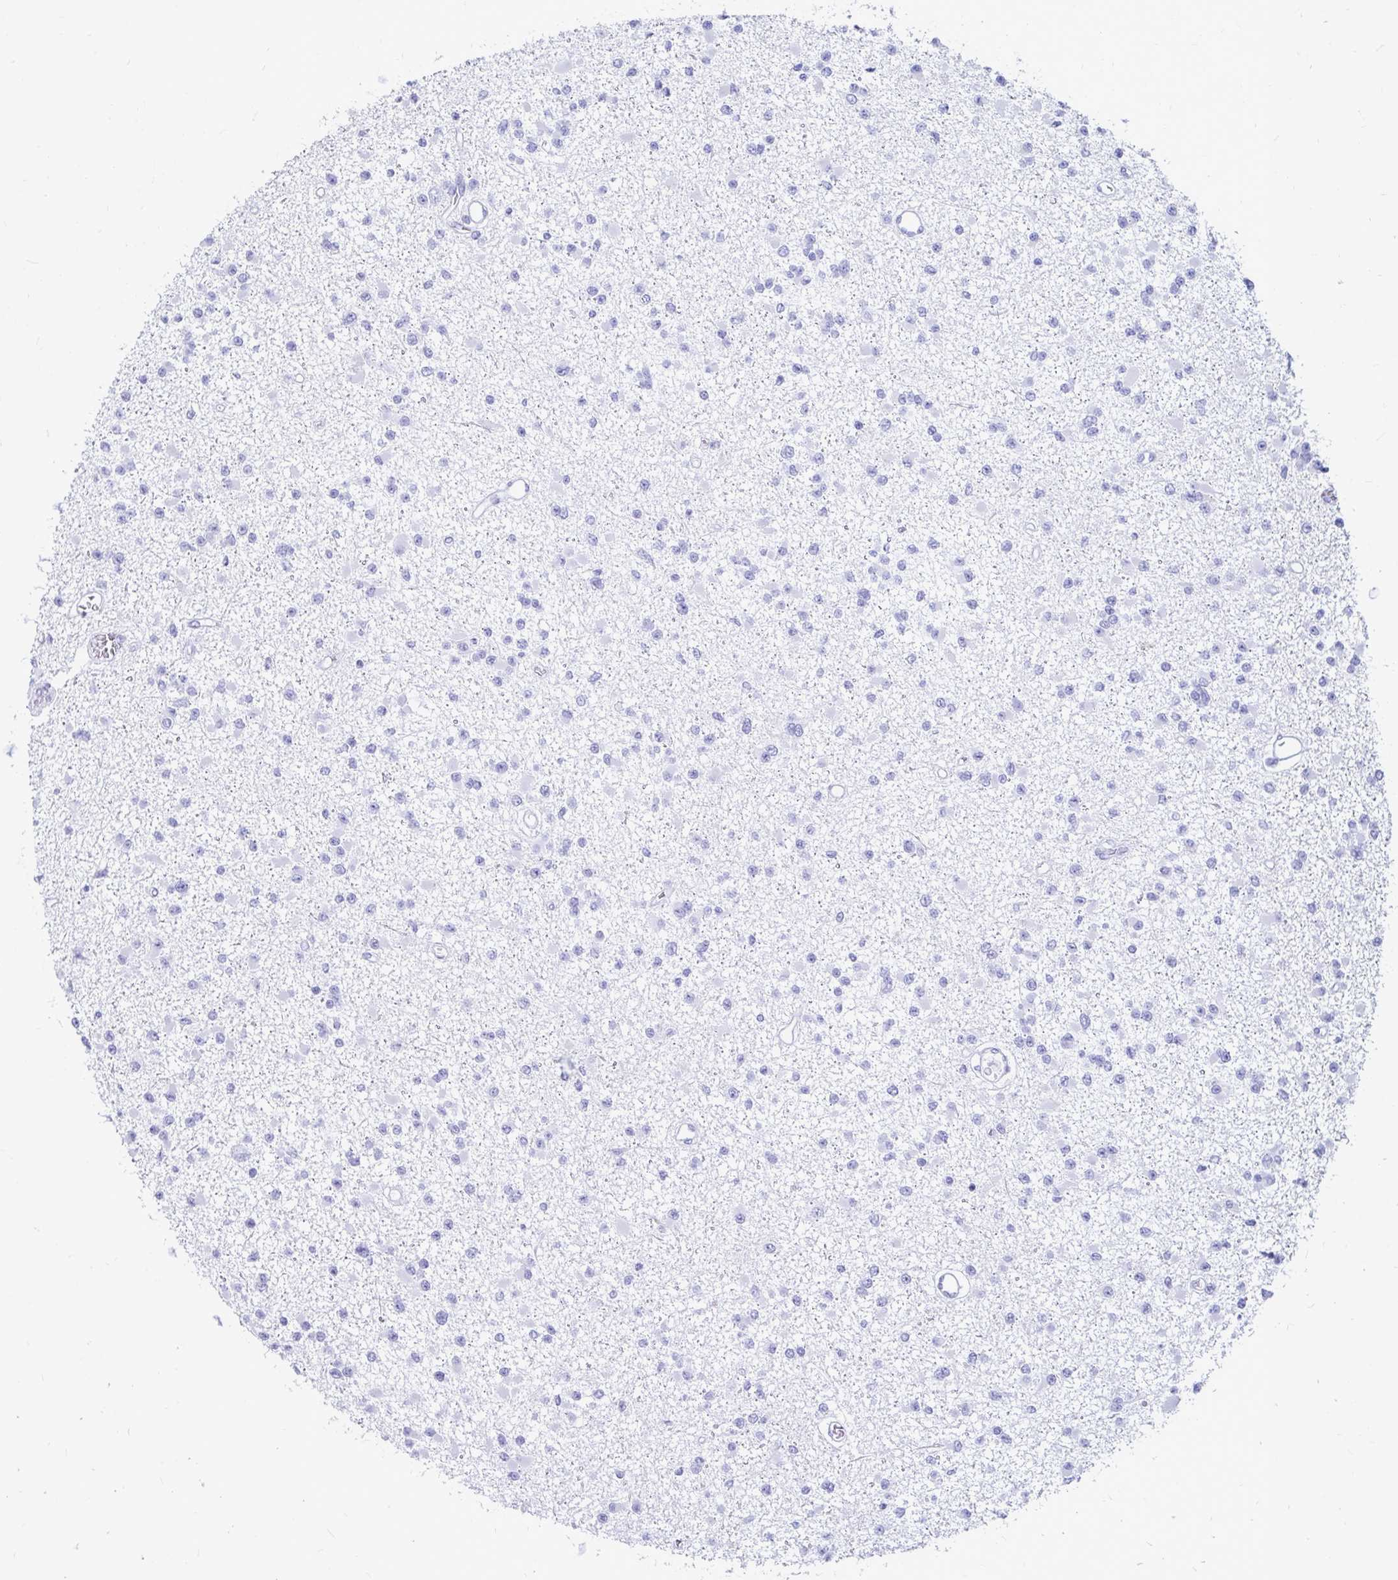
{"staining": {"intensity": "negative", "quantity": "none", "location": "none"}, "tissue": "glioma", "cell_type": "Tumor cells", "image_type": "cancer", "snomed": [{"axis": "morphology", "description": "Glioma, malignant, Low grade"}, {"axis": "topography", "description": "Brain"}], "caption": "The image shows no staining of tumor cells in malignant glioma (low-grade).", "gene": "OR10R2", "patient": {"sex": "female", "age": 22}}